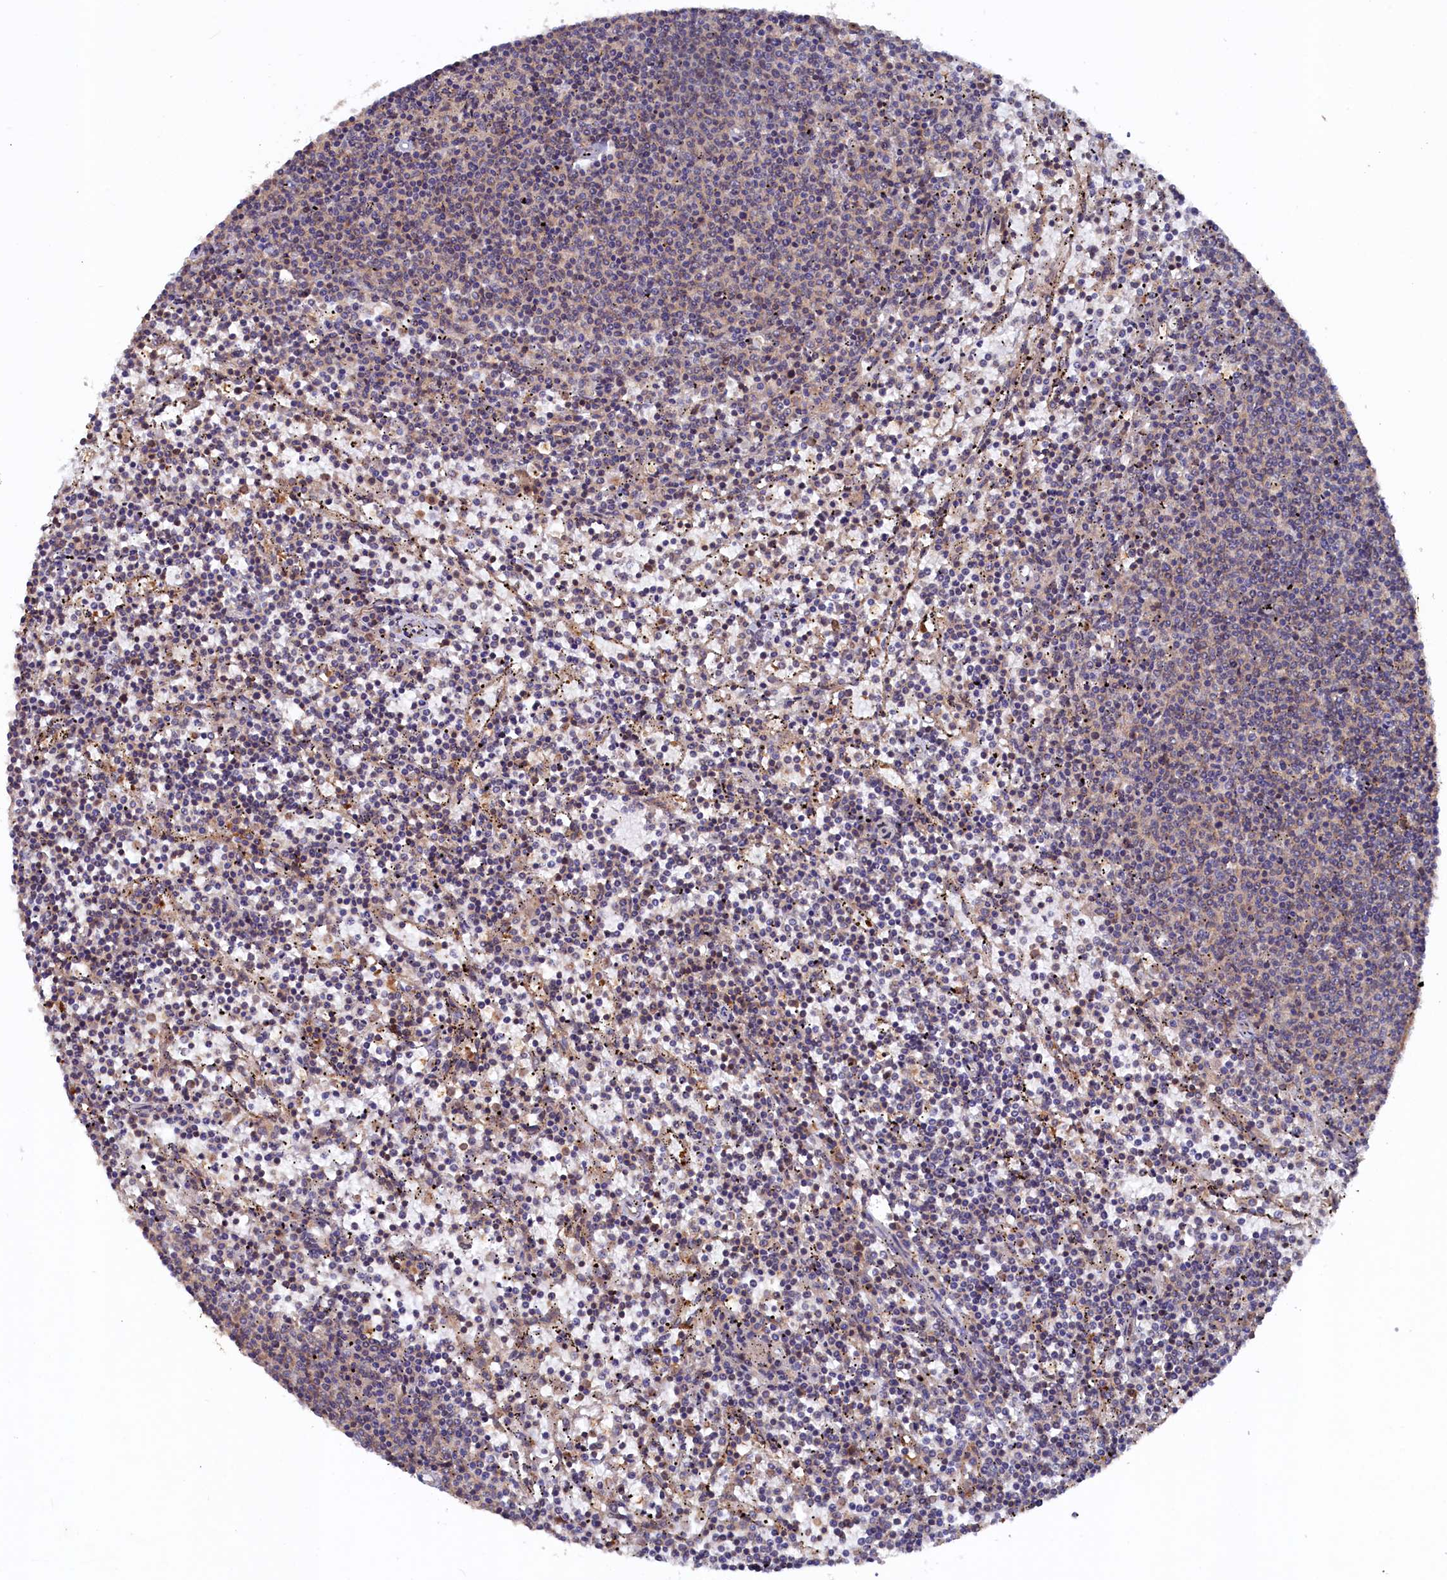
{"staining": {"intensity": "negative", "quantity": "none", "location": "none"}, "tissue": "lymphoma", "cell_type": "Tumor cells", "image_type": "cancer", "snomed": [{"axis": "morphology", "description": "Malignant lymphoma, non-Hodgkin's type, Low grade"}, {"axis": "topography", "description": "Spleen"}], "caption": "Immunohistochemistry (IHC) photomicrograph of low-grade malignant lymphoma, non-Hodgkin's type stained for a protein (brown), which displays no positivity in tumor cells.", "gene": "TMC5", "patient": {"sex": "female", "age": 50}}